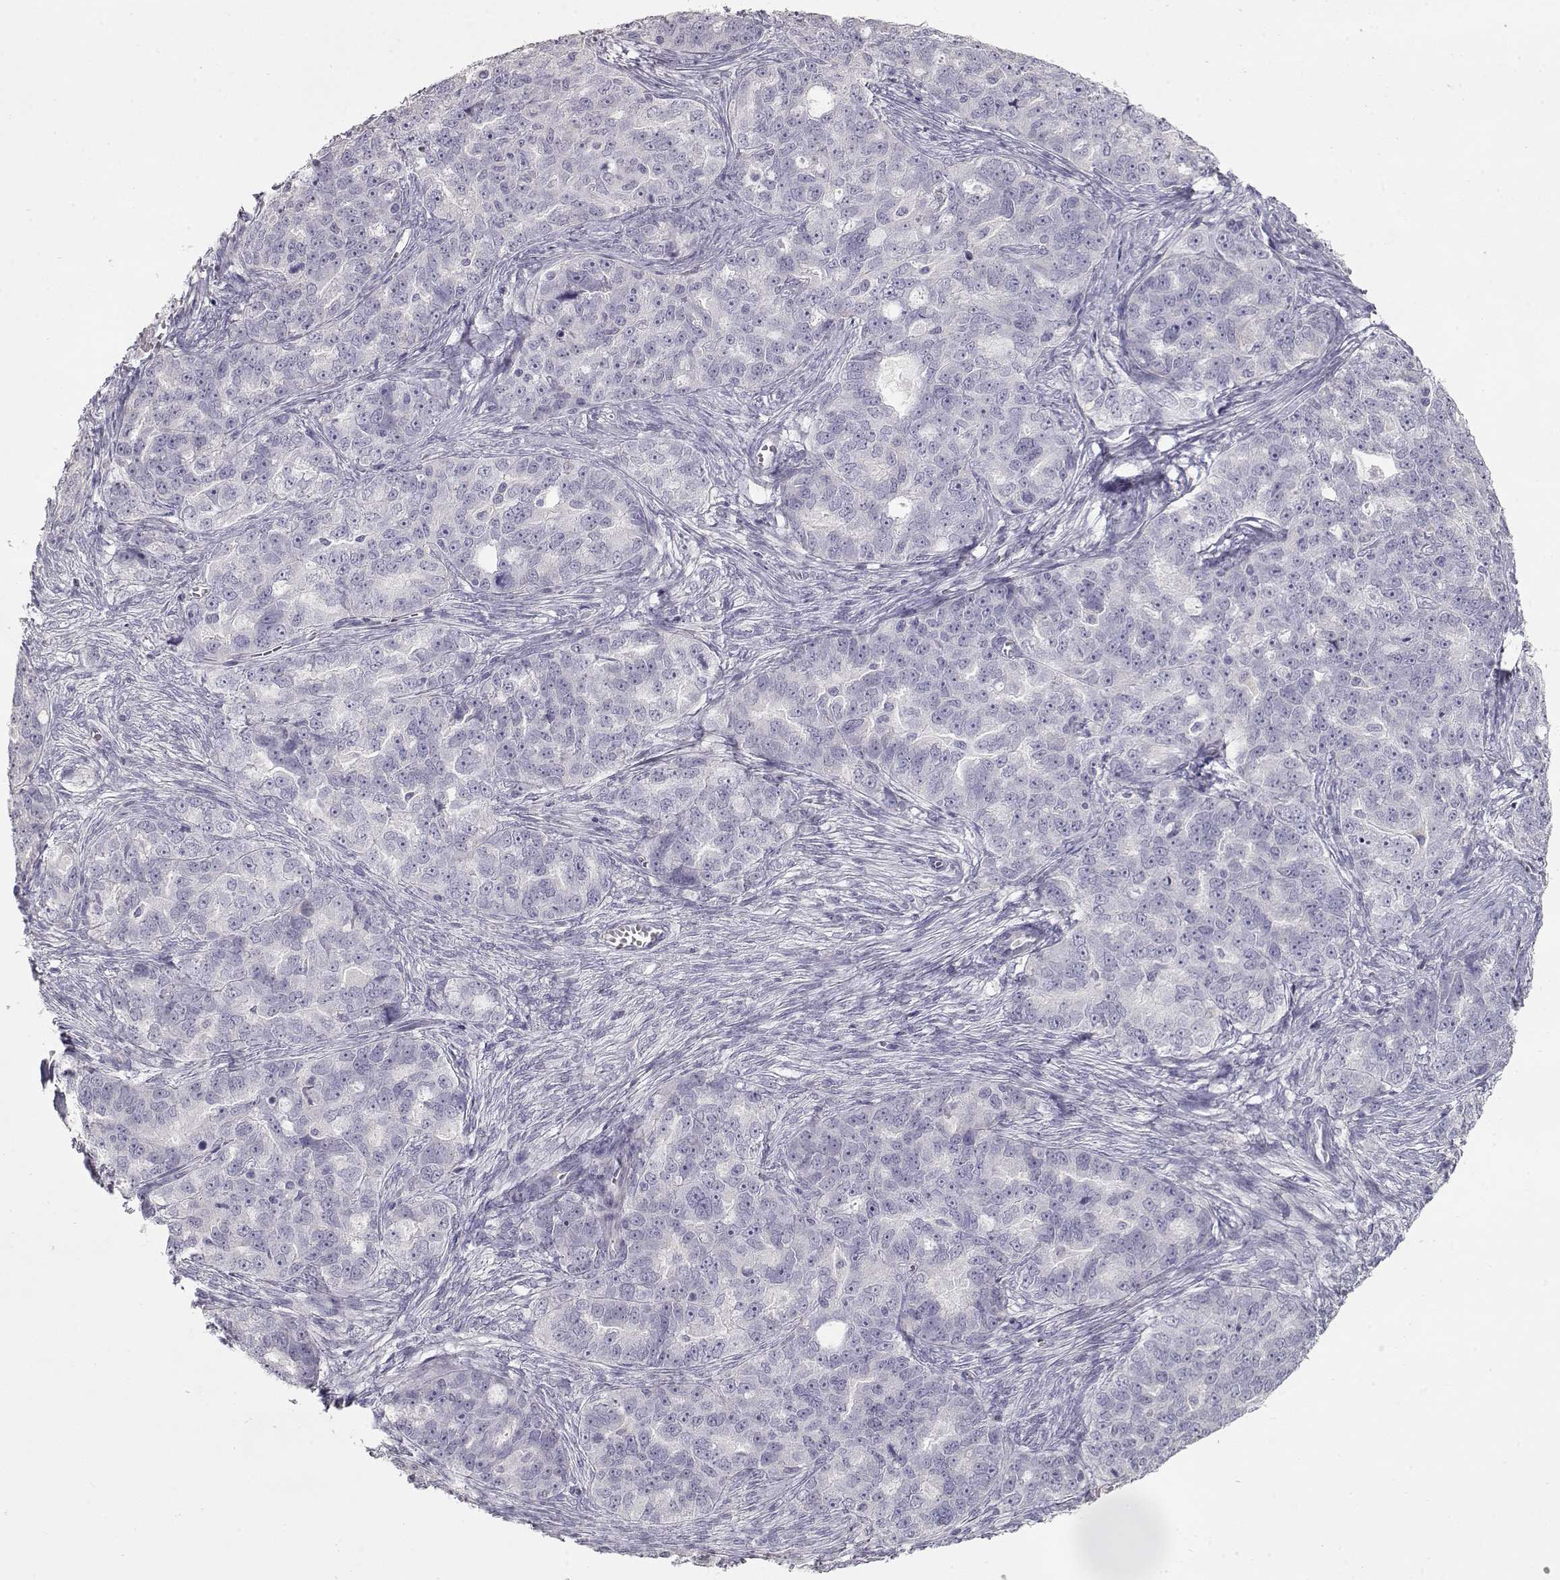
{"staining": {"intensity": "negative", "quantity": "none", "location": "none"}, "tissue": "ovarian cancer", "cell_type": "Tumor cells", "image_type": "cancer", "snomed": [{"axis": "morphology", "description": "Cystadenocarcinoma, serous, NOS"}, {"axis": "topography", "description": "Ovary"}], "caption": "Tumor cells show no significant protein expression in ovarian cancer (serous cystadenocarcinoma). (DAB (3,3'-diaminobenzidine) immunohistochemistry (IHC), high magnification).", "gene": "SLC18A1", "patient": {"sex": "female", "age": 51}}